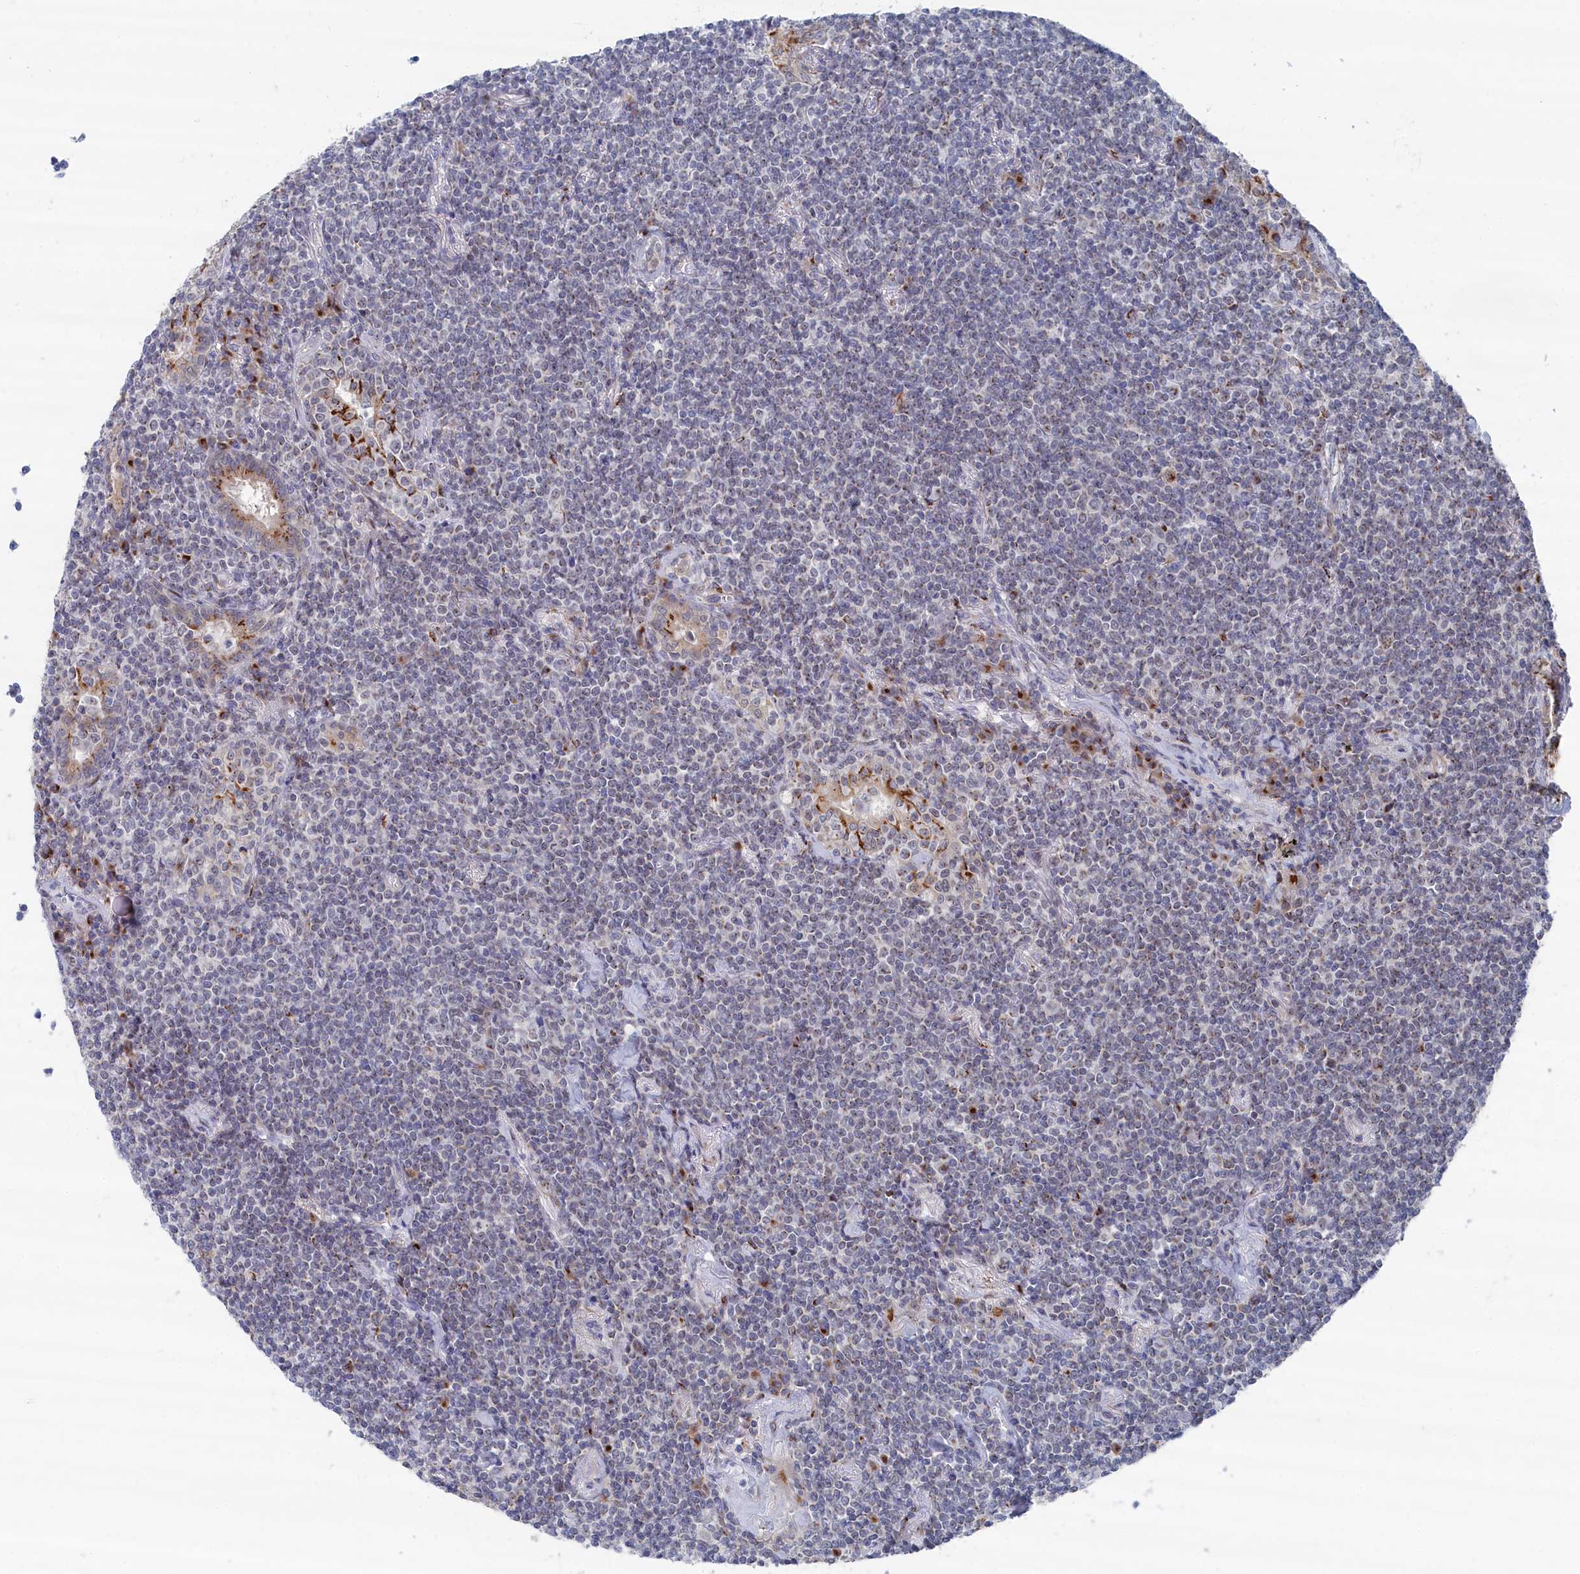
{"staining": {"intensity": "negative", "quantity": "none", "location": "none"}, "tissue": "lymphoma", "cell_type": "Tumor cells", "image_type": "cancer", "snomed": [{"axis": "morphology", "description": "Malignant lymphoma, non-Hodgkin's type, Low grade"}, {"axis": "topography", "description": "Lung"}], "caption": "Immunohistochemical staining of lymphoma displays no significant expression in tumor cells.", "gene": "IRX1", "patient": {"sex": "female", "age": 71}}